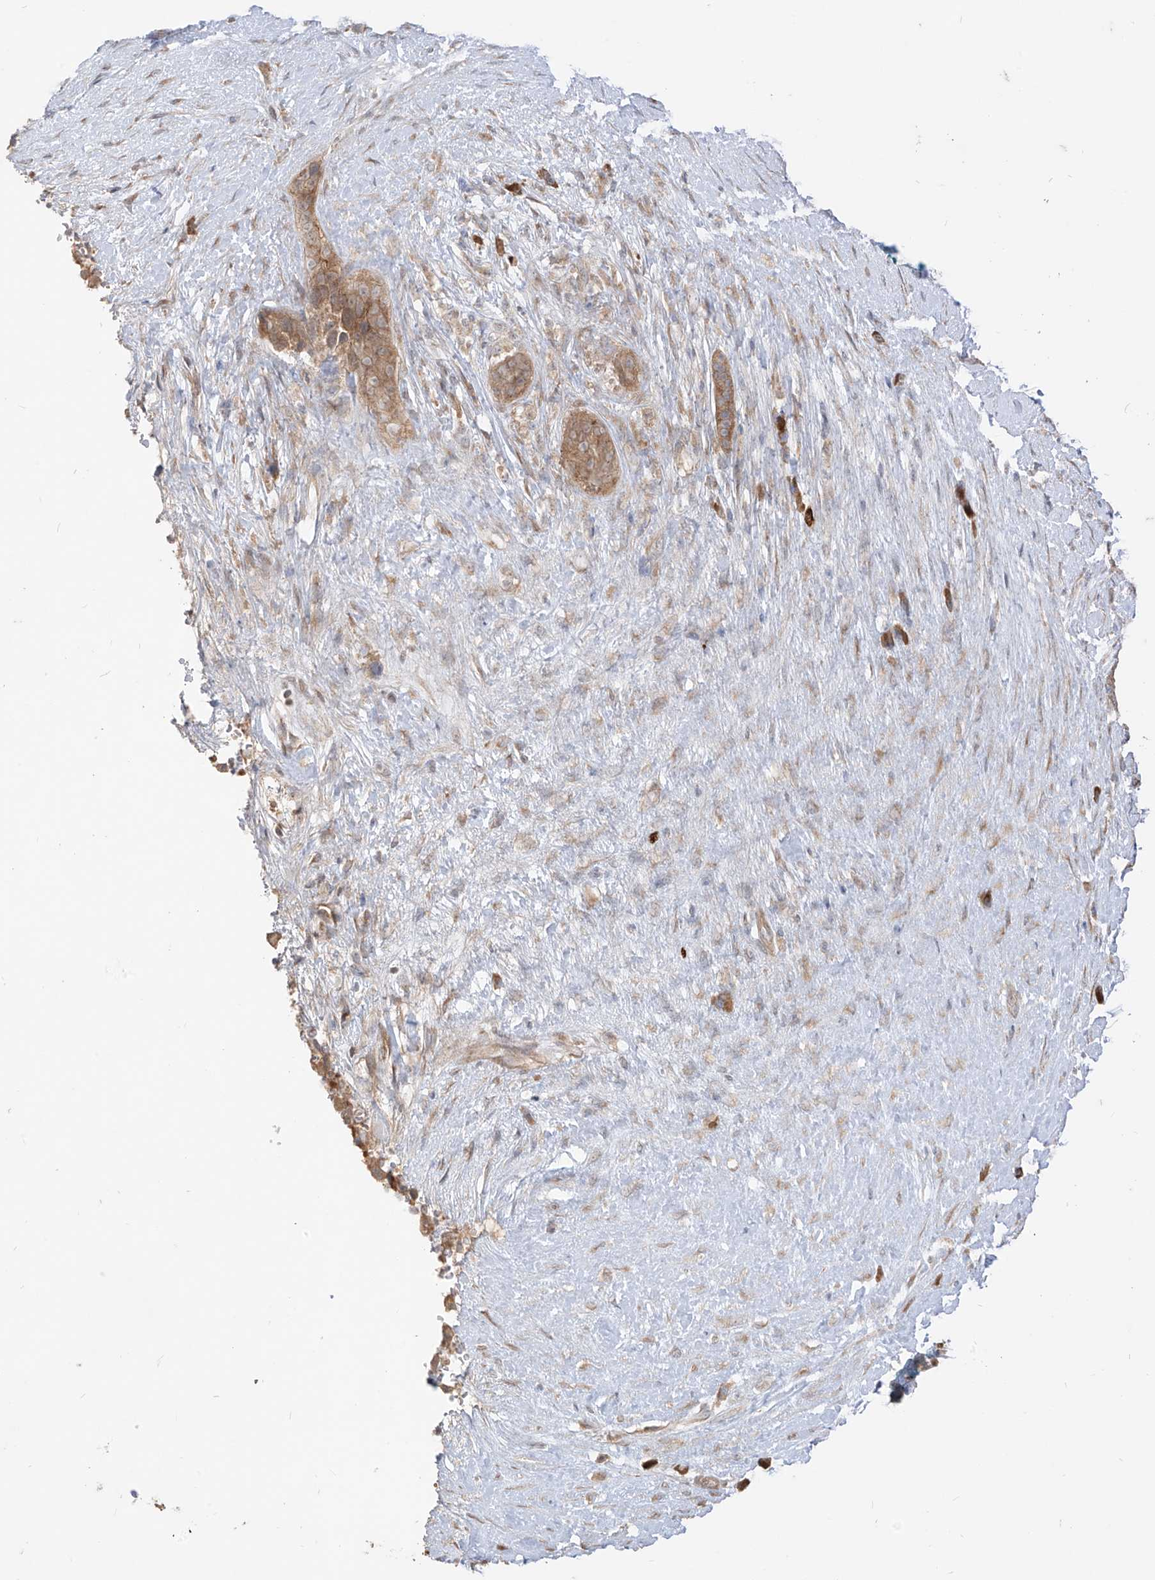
{"staining": {"intensity": "weak", "quantity": ">75%", "location": "cytoplasmic/membranous"}, "tissue": "pancreatic cancer", "cell_type": "Tumor cells", "image_type": "cancer", "snomed": [{"axis": "morphology", "description": "Adenocarcinoma, NOS"}, {"axis": "topography", "description": "Pancreas"}], "caption": "Immunohistochemistry (IHC) of pancreatic adenocarcinoma demonstrates low levels of weak cytoplasmic/membranous staining in approximately >75% of tumor cells.", "gene": "MTUS2", "patient": {"sex": "male", "age": 63}}